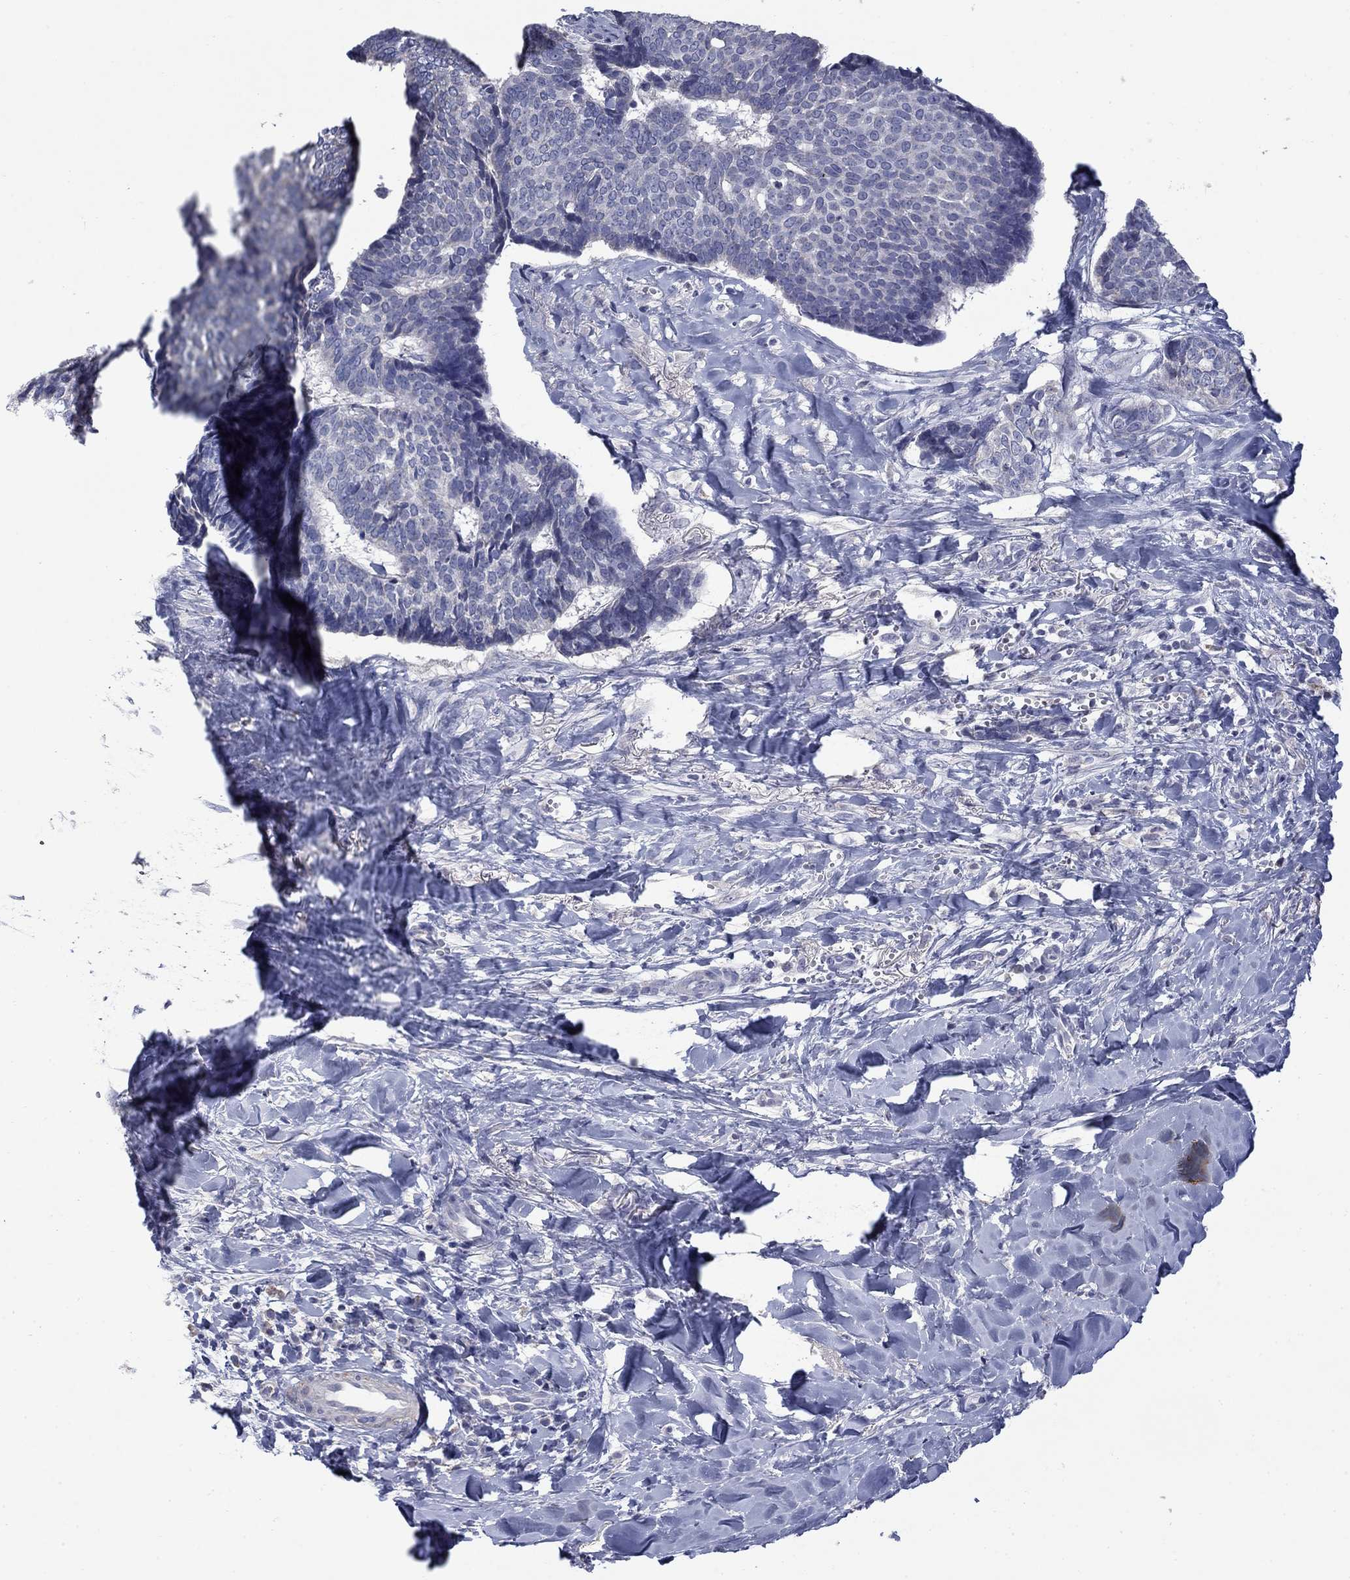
{"staining": {"intensity": "negative", "quantity": "none", "location": "none"}, "tissue": "skin cancer", "cell_type": "Tumor cells", "image_type": "cancer", "snomed": [{"axis": "morphology", "description": "Basal cell carcinoma"}, {"axis": "topography", "description": "Skin"}], "caption": "High power microscopy image of an immunohistochemistry (IHC) image of skin basal cell carcinoma, revealing no significant expression in tumor cells.", "gene": "FRK", "patient": {"sex": "male", "age": 86}}